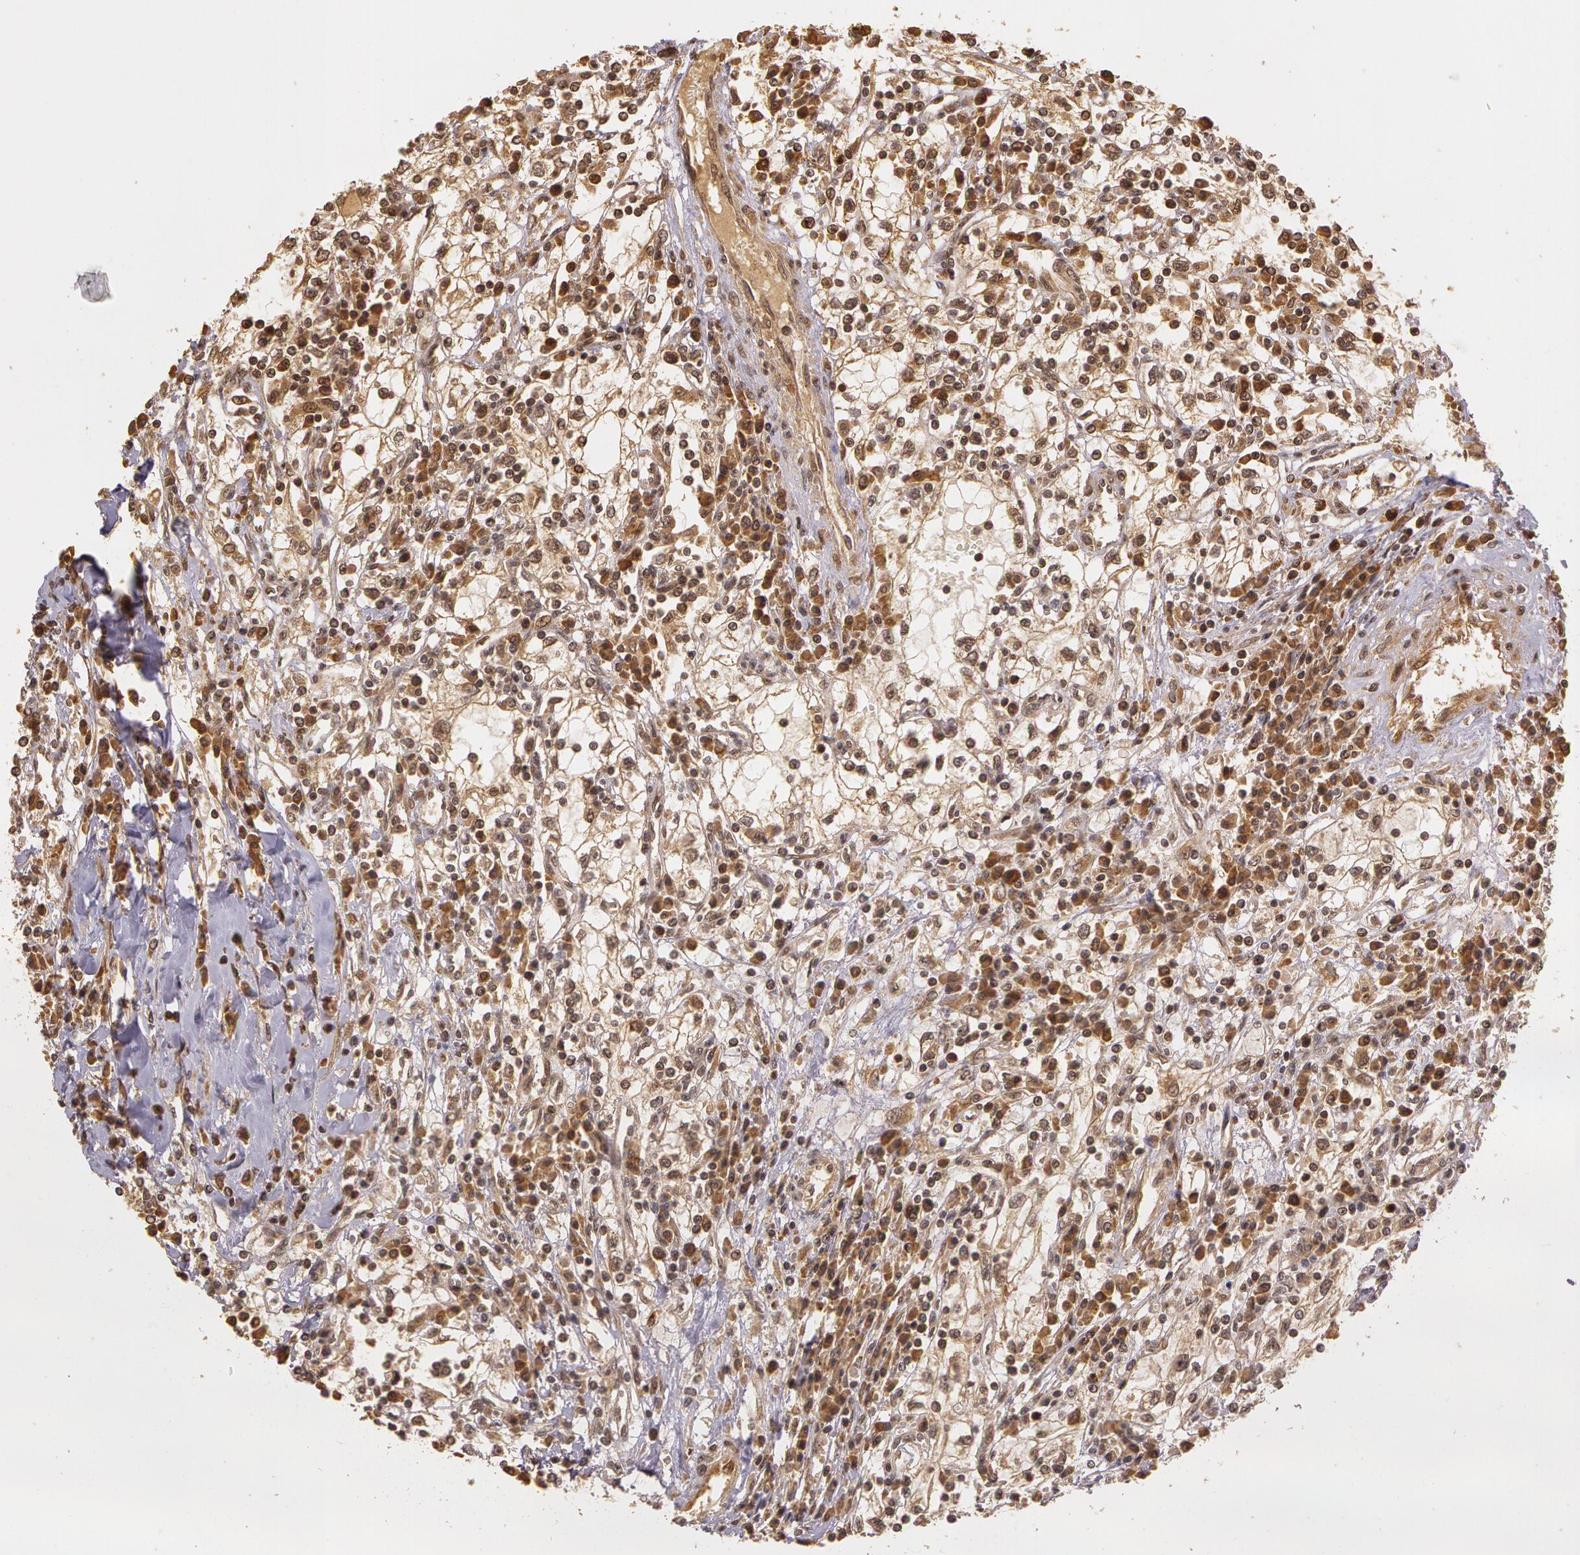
{"staining": {"intensity": "strong", "quantity": ">75%", "location": "cytoplasmic/membranous"}, "tissue": "renal cancer", "cell_type": "Tumor cells", "image_type": "cancer", "snomed": [{"axis": "morphology", "description": "Adenocarcinoma, NOS"}, {"axis": "topography", "description": "Kidney"}], "caption": "A high amount of strong cytoplasmic/membranous staining is identified in approximately >75% of tumor cells in renal cancer (adenocarcinoma) tissue. (IHC, brightfield microscopy, high magnification).", "gene": "ASCC2", "patient": {"sex": "male", "age": 82}}